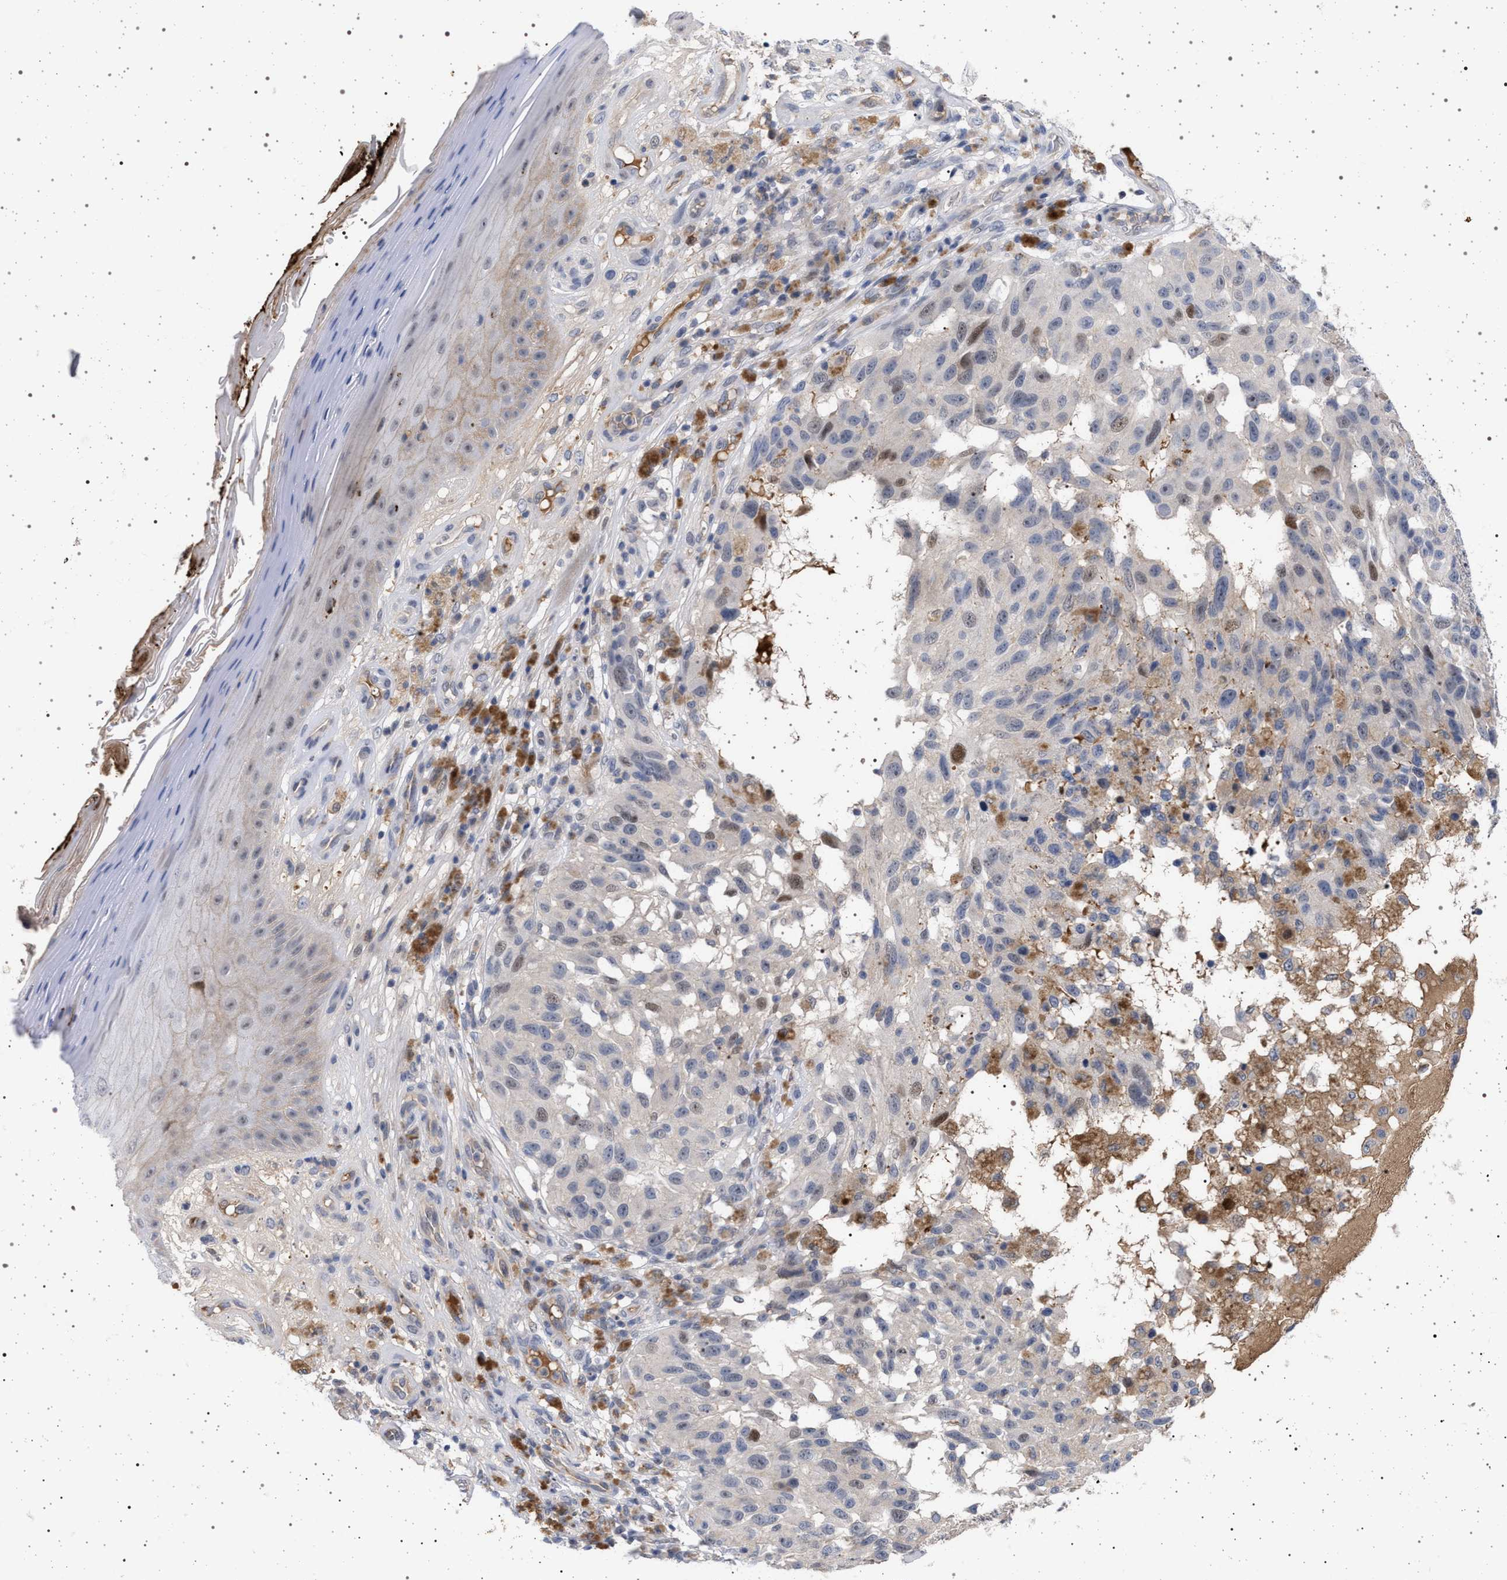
{"staining": {"intensity": "weak", "quantity": "<25%", "location": "nuclear"}, "tissue": "melanoma", "cell_type": "Tumor cells", "image_type": "cancer", "snomed": [{"axis": "morphology", "description": "Malignant melanoma, NOS"}, {"axis": "topography", "description": "Skin"}], "caption": "The photomicrograph exhibits no significant staining in tumor cells of melanoma.", "gene": "RBM48", "patient": {"sex": "female", "age": 73}}